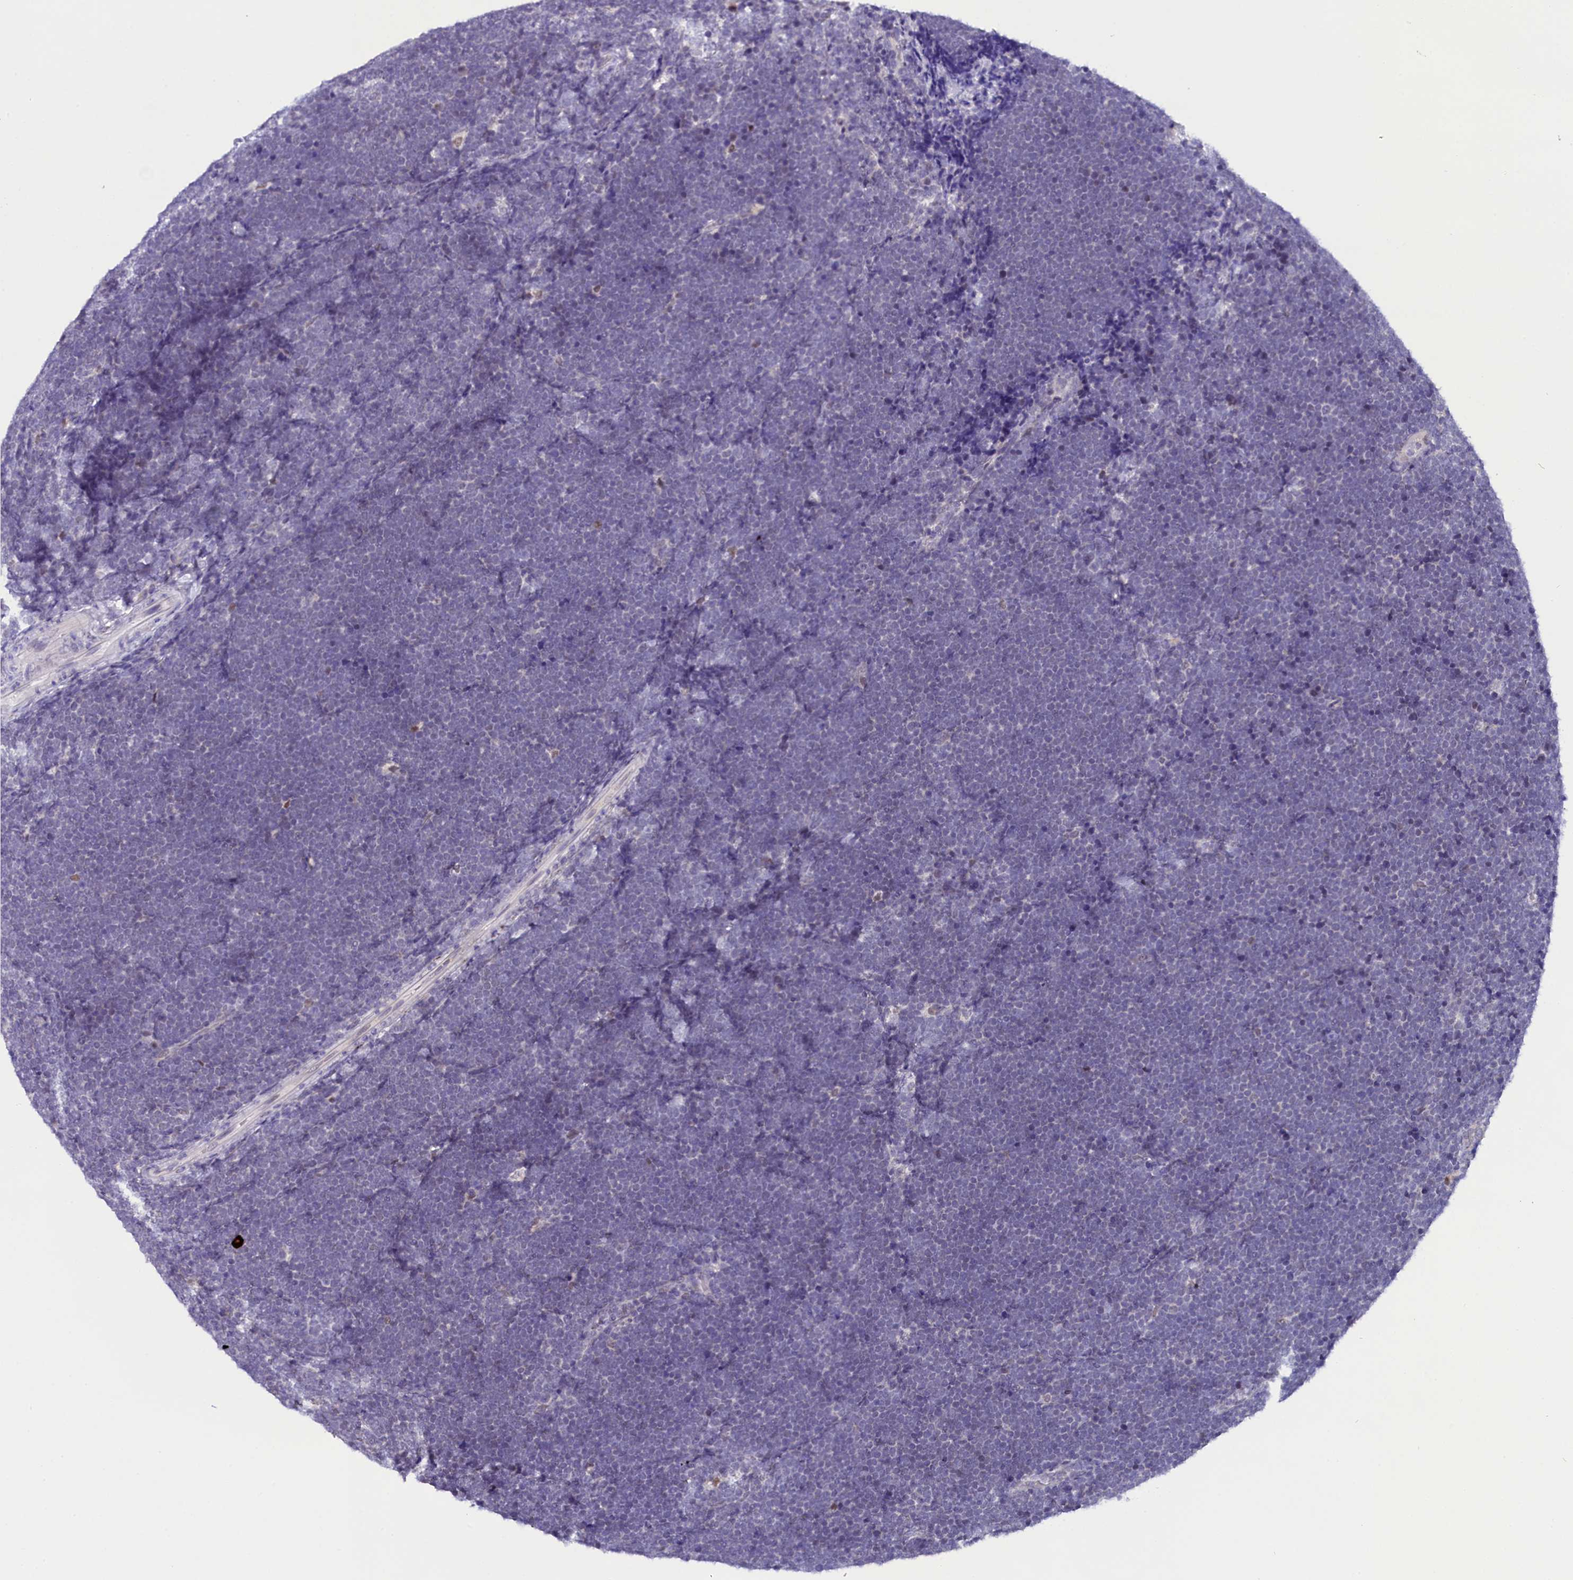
{"staining": {"intensity": "negative", "quantity": "none", "location": "none"}, "tissue": "lymphoma", "cell_type": "Tumor cells", "image_type": "cancer", "snomed": [{"axis": "morphology", "description": "Malignant lymphoma, non-Hodgkin's type, High grade"}, {"axis": "topography", "description": "Lymph node"}], "caption": "DAB immunohistochemical staining of high-grade malignant lymphoma, non-Hodgkin's type demonstrates no significant positivity in tumor cells.", "gene": "OSGEP", "patient": {"sex": "male", "age": 13}}